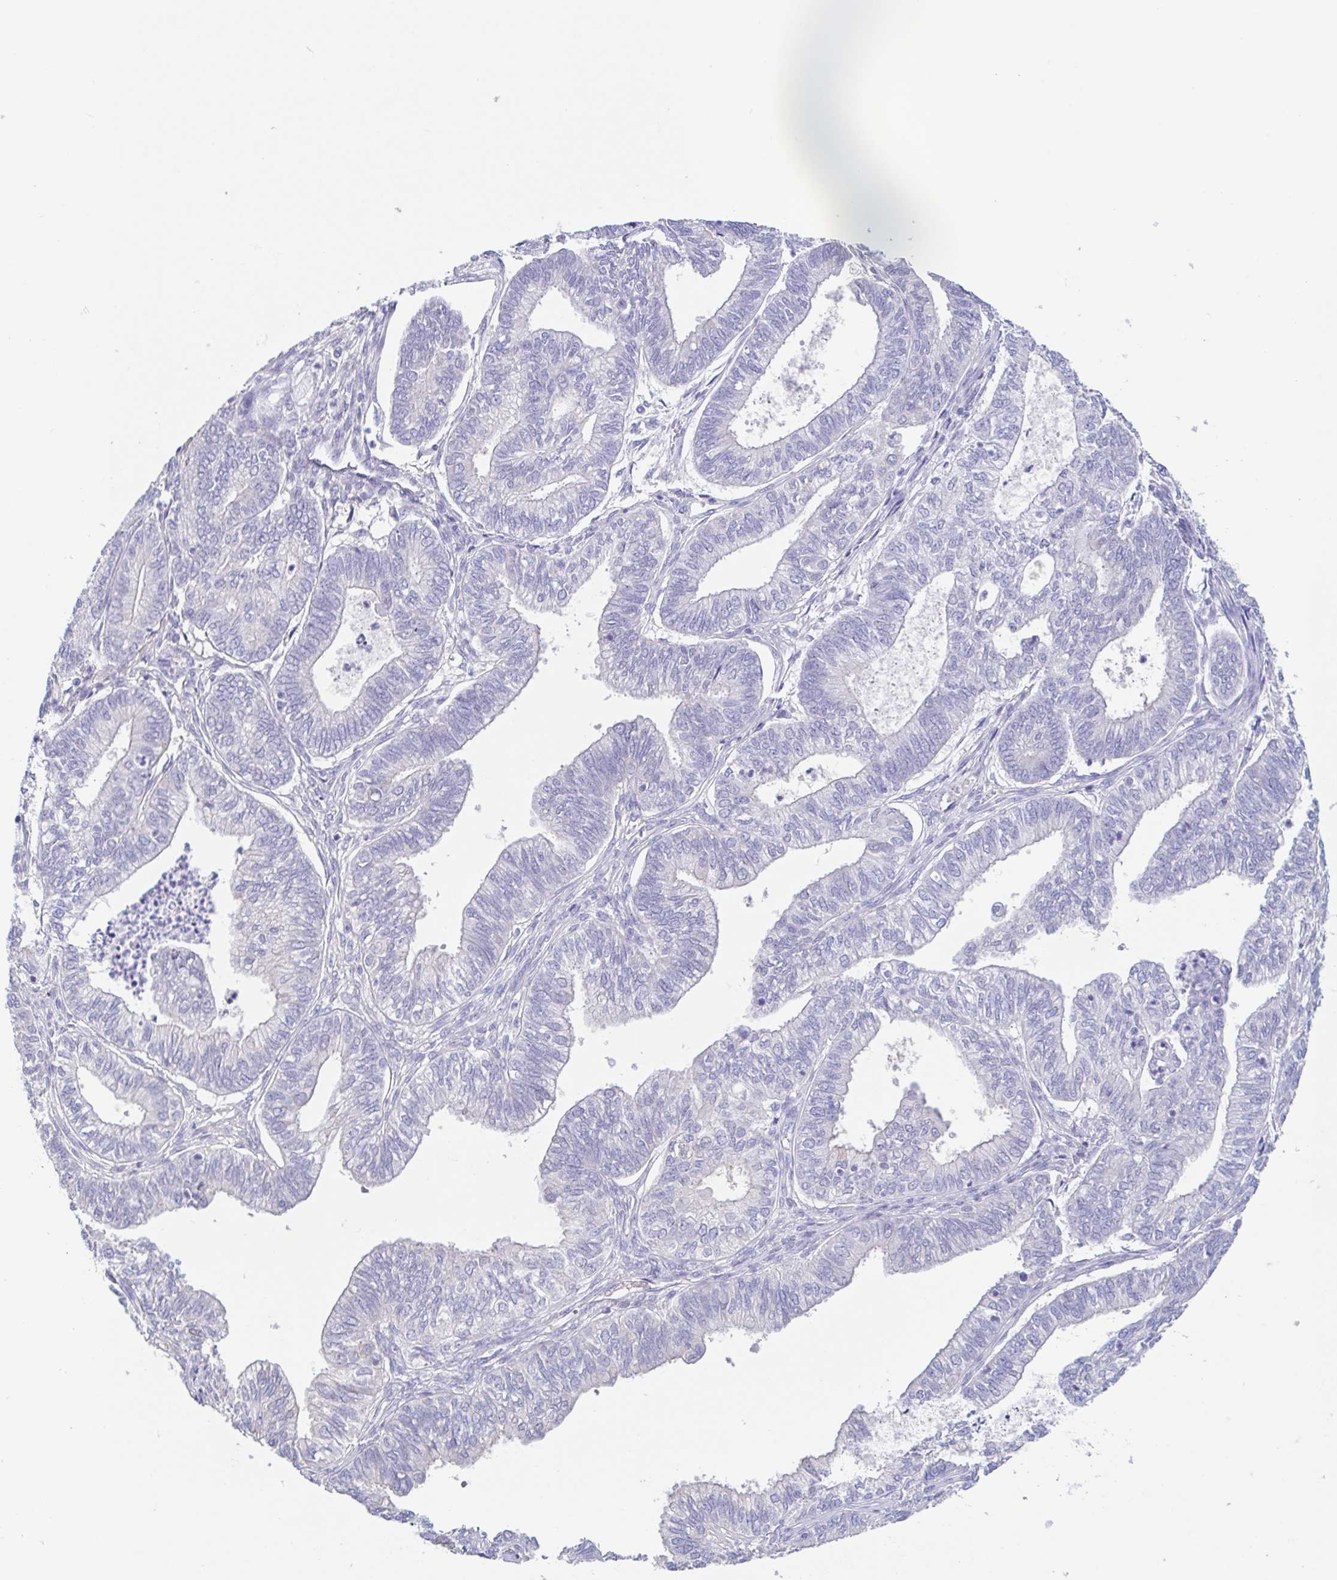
{"staining": {"intensity": "negative", "quantity": "none", "location": "none"}, "tissue": "ovarian cancer", "cell_type": "Tumor cells", "image_type": "cancer", "snomed": [{"axis": "morphology", "description": "Carcinoma, endometroid"}, {"axis": "topography", "description": "Ovary"}], "caption": "A high-resolution photomicrograph shows immunohistochemistry staining of endometroid carcinoma (ovarian), which reveals no significant staining in tumor cells.", "gene": "TREH", "patient": {"sex": "female", "age": 64}}